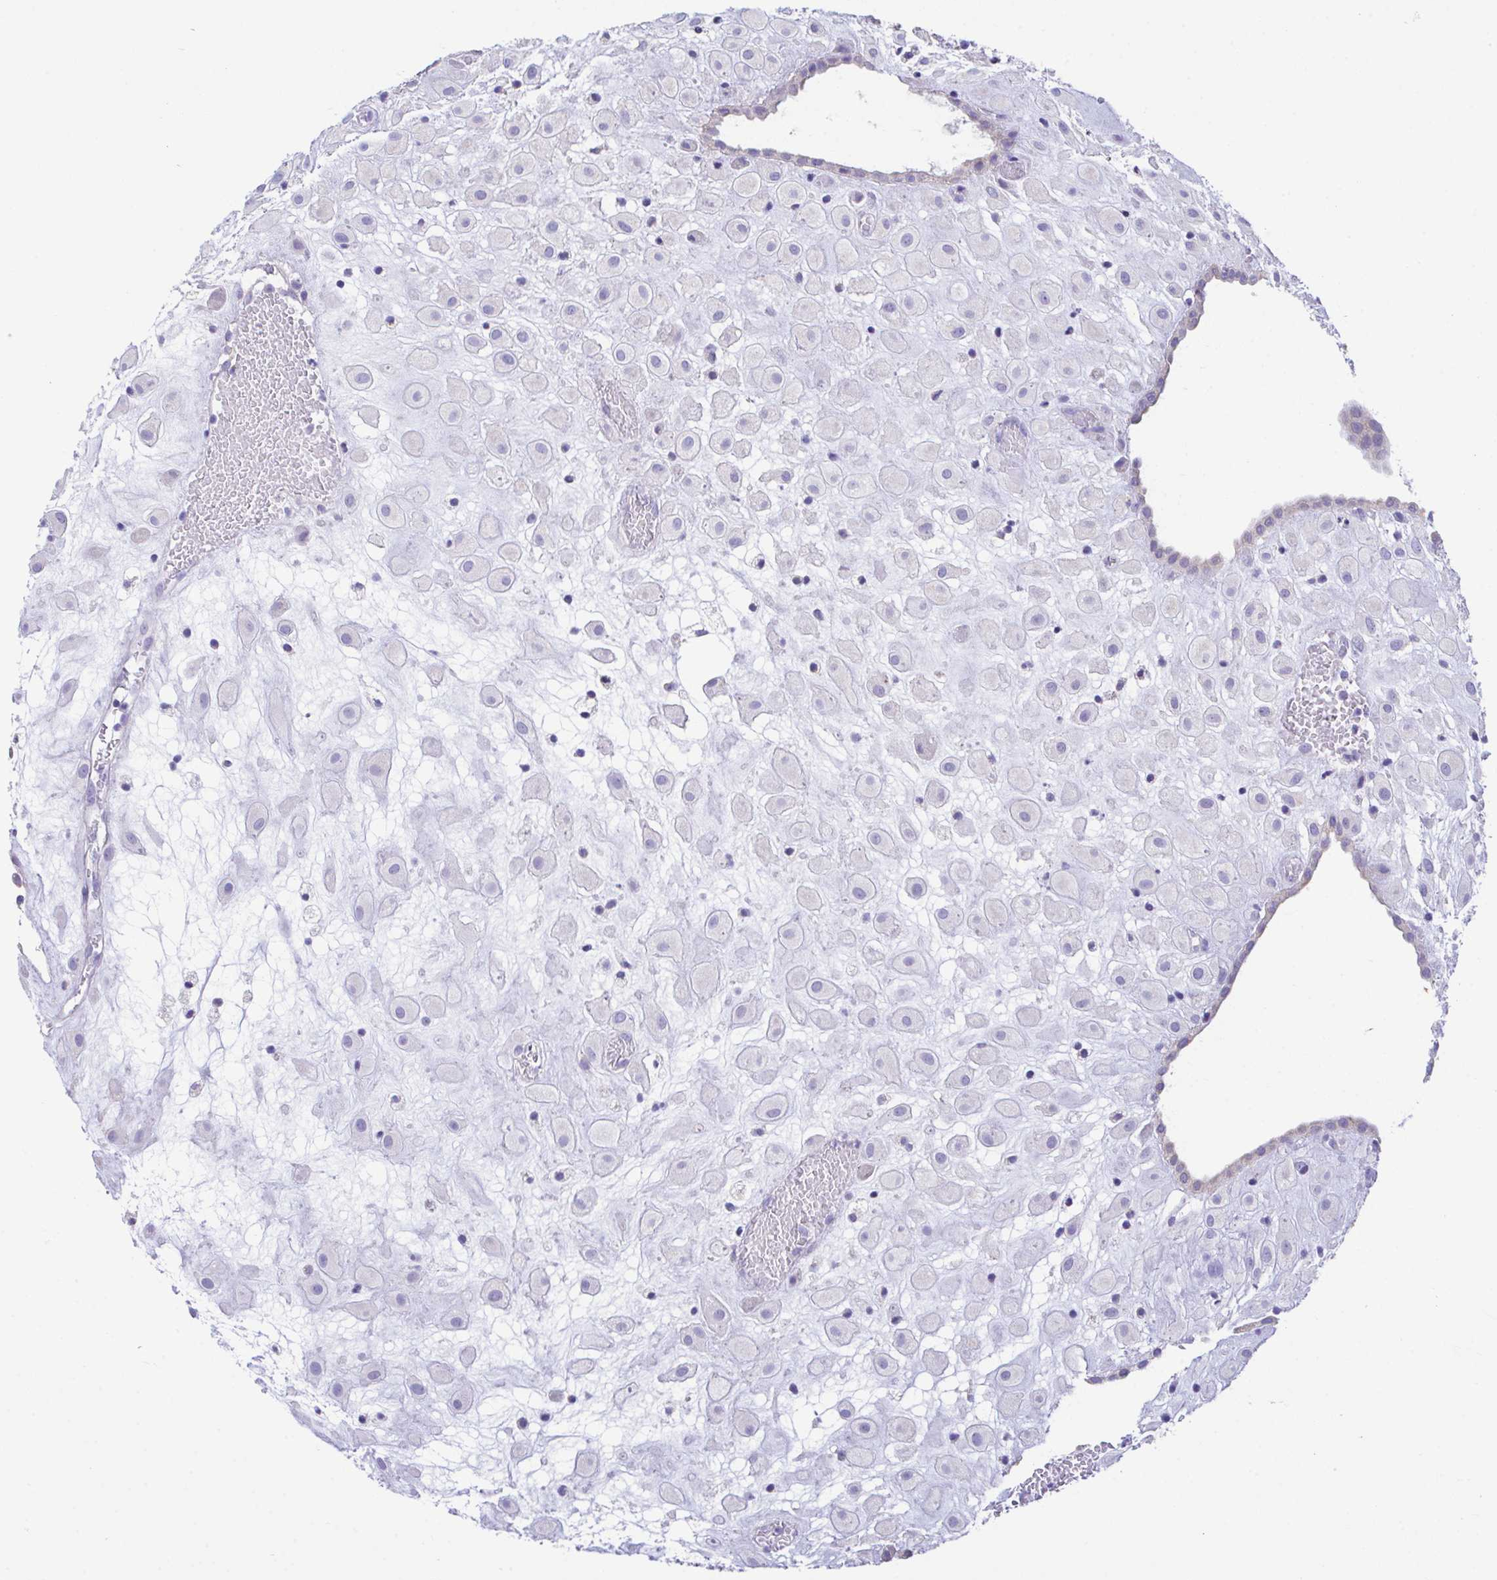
{"staining": {"intensity": "negative", "quantity": "none", "location": "none"}, "tissue": "placenta", "cell_type": "Decidual cells", "image_type": "normal", "snomed": [{"axis": "morphology", "description": "Normal tissue, NOS"}, {"axis": "topography", "description": "Placenta"}], "caption": "Decidual cells show no significant staining in normal placenta.", "gene": "NLRP8", "patient": {"sex": "female", "age": 24}}